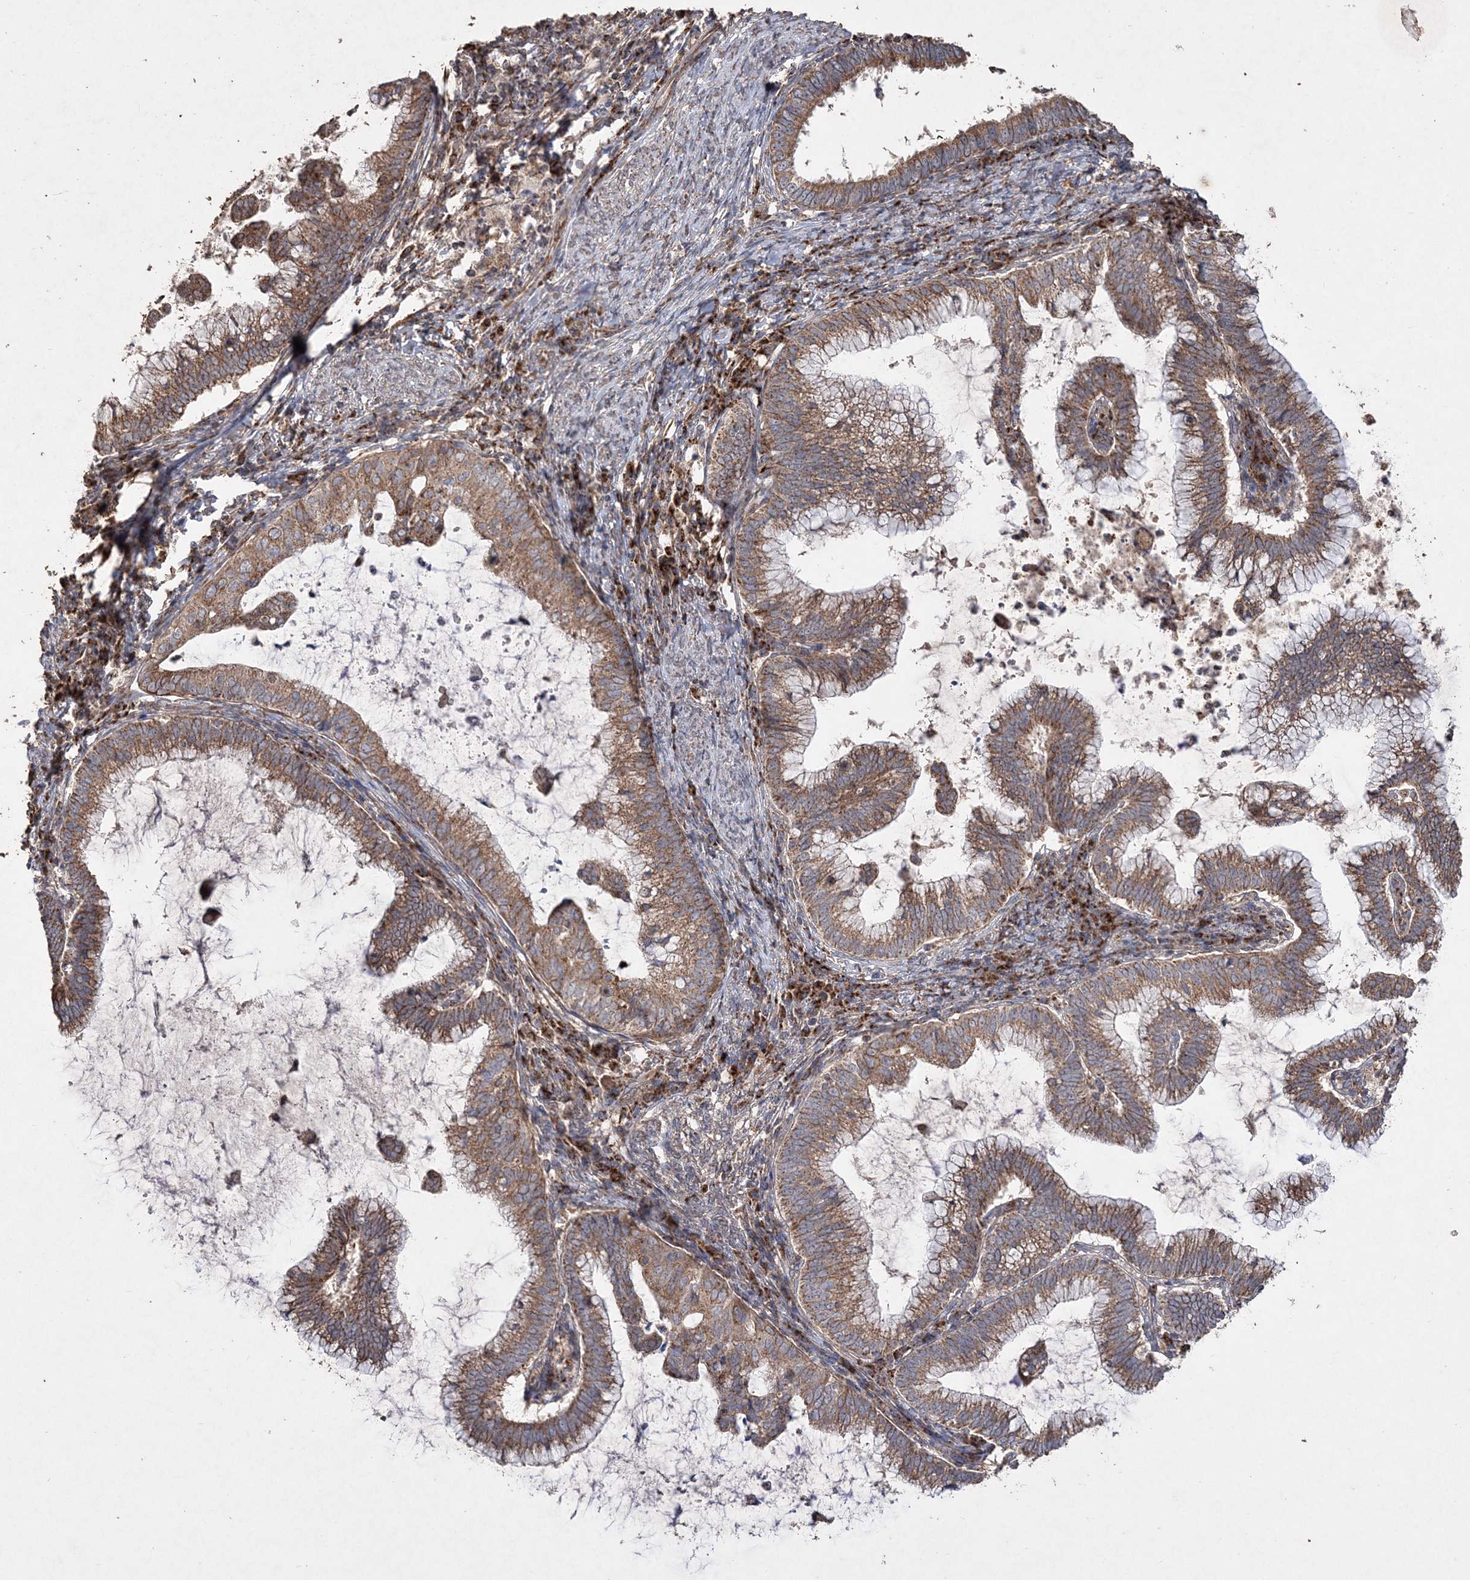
{"staining": {"intensity": "moderate", "quantity": ">75%", "location": "cytoplasmic/membranous"}, "tissue": "cervical cancer", "cell_type": "Tumor cells", "image_type": "cancer", "snomed": [{"axis": "morphology", "description": "Adenocarcinoma, NOS"}, {"axis": "topography", "description": "Cervix"}], "caption": "The photomicrograph demonstrates a brown stain indicating the presence of a protein in the cytoplasmic/membranous of tumor cells in cervical cancer (adenocarcinoma).", "gene": "POC5", "patient": {"sex": "female", "age": 36}}